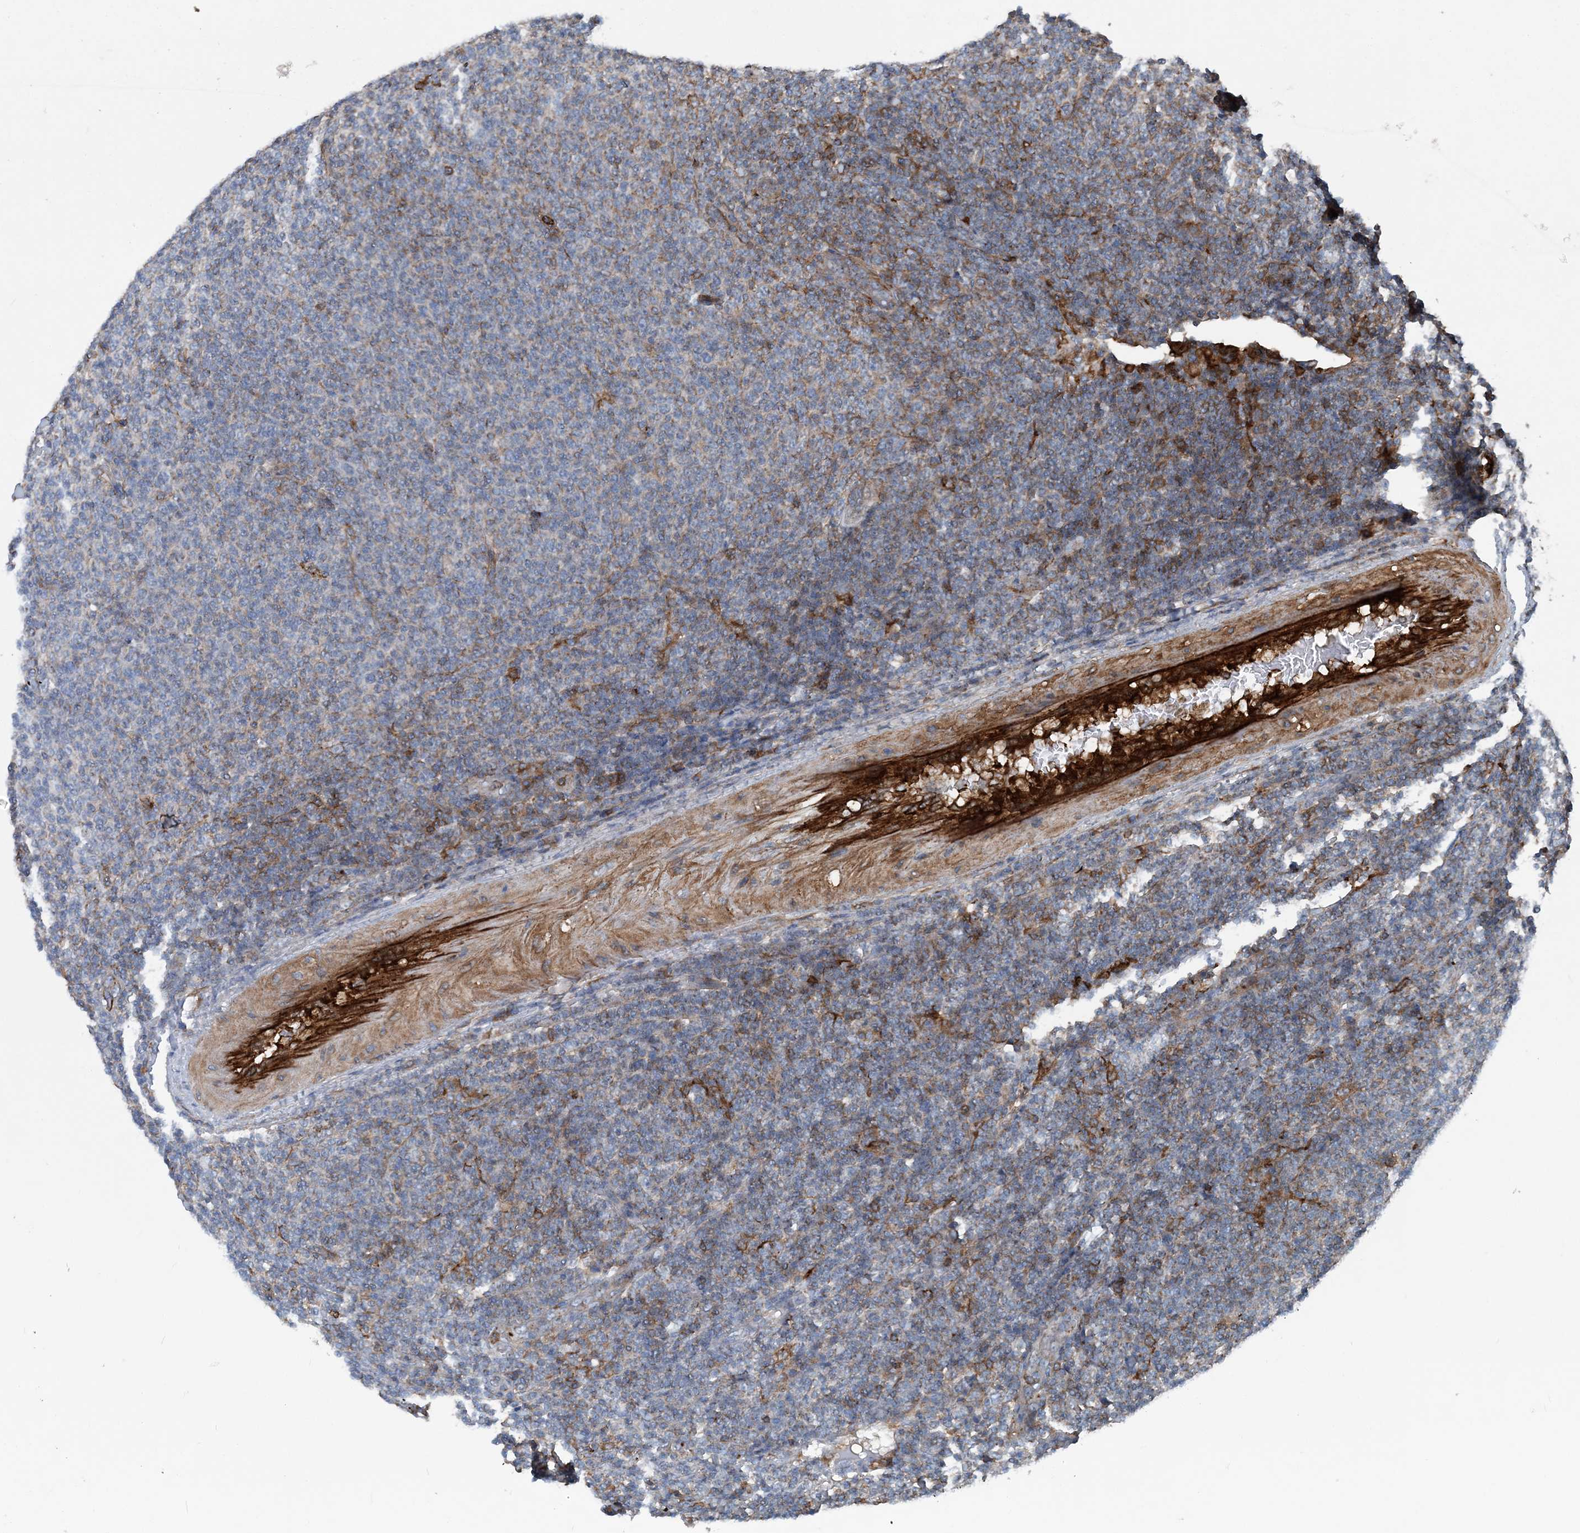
{"staining": {"intensity": "negative", "quantity": "none", "location": "none"}, "tissue": "lymphoma", "cell_type": "Tumor cells", "image_type": "cancer", "snomed": [{"axis": "morphology", "description": "Malignant lymphoma, non-Hodgkin's type, Low grade"}, {"axis": "topography", "description": "Lymph node"}], "caption": "IHC of human low-grade malignant lymphoma, non-Hodgkin's type reveals no positivity in tumor cells.", "gene": "DGUOK", "patient": {"sex": "male", "age": 66}}